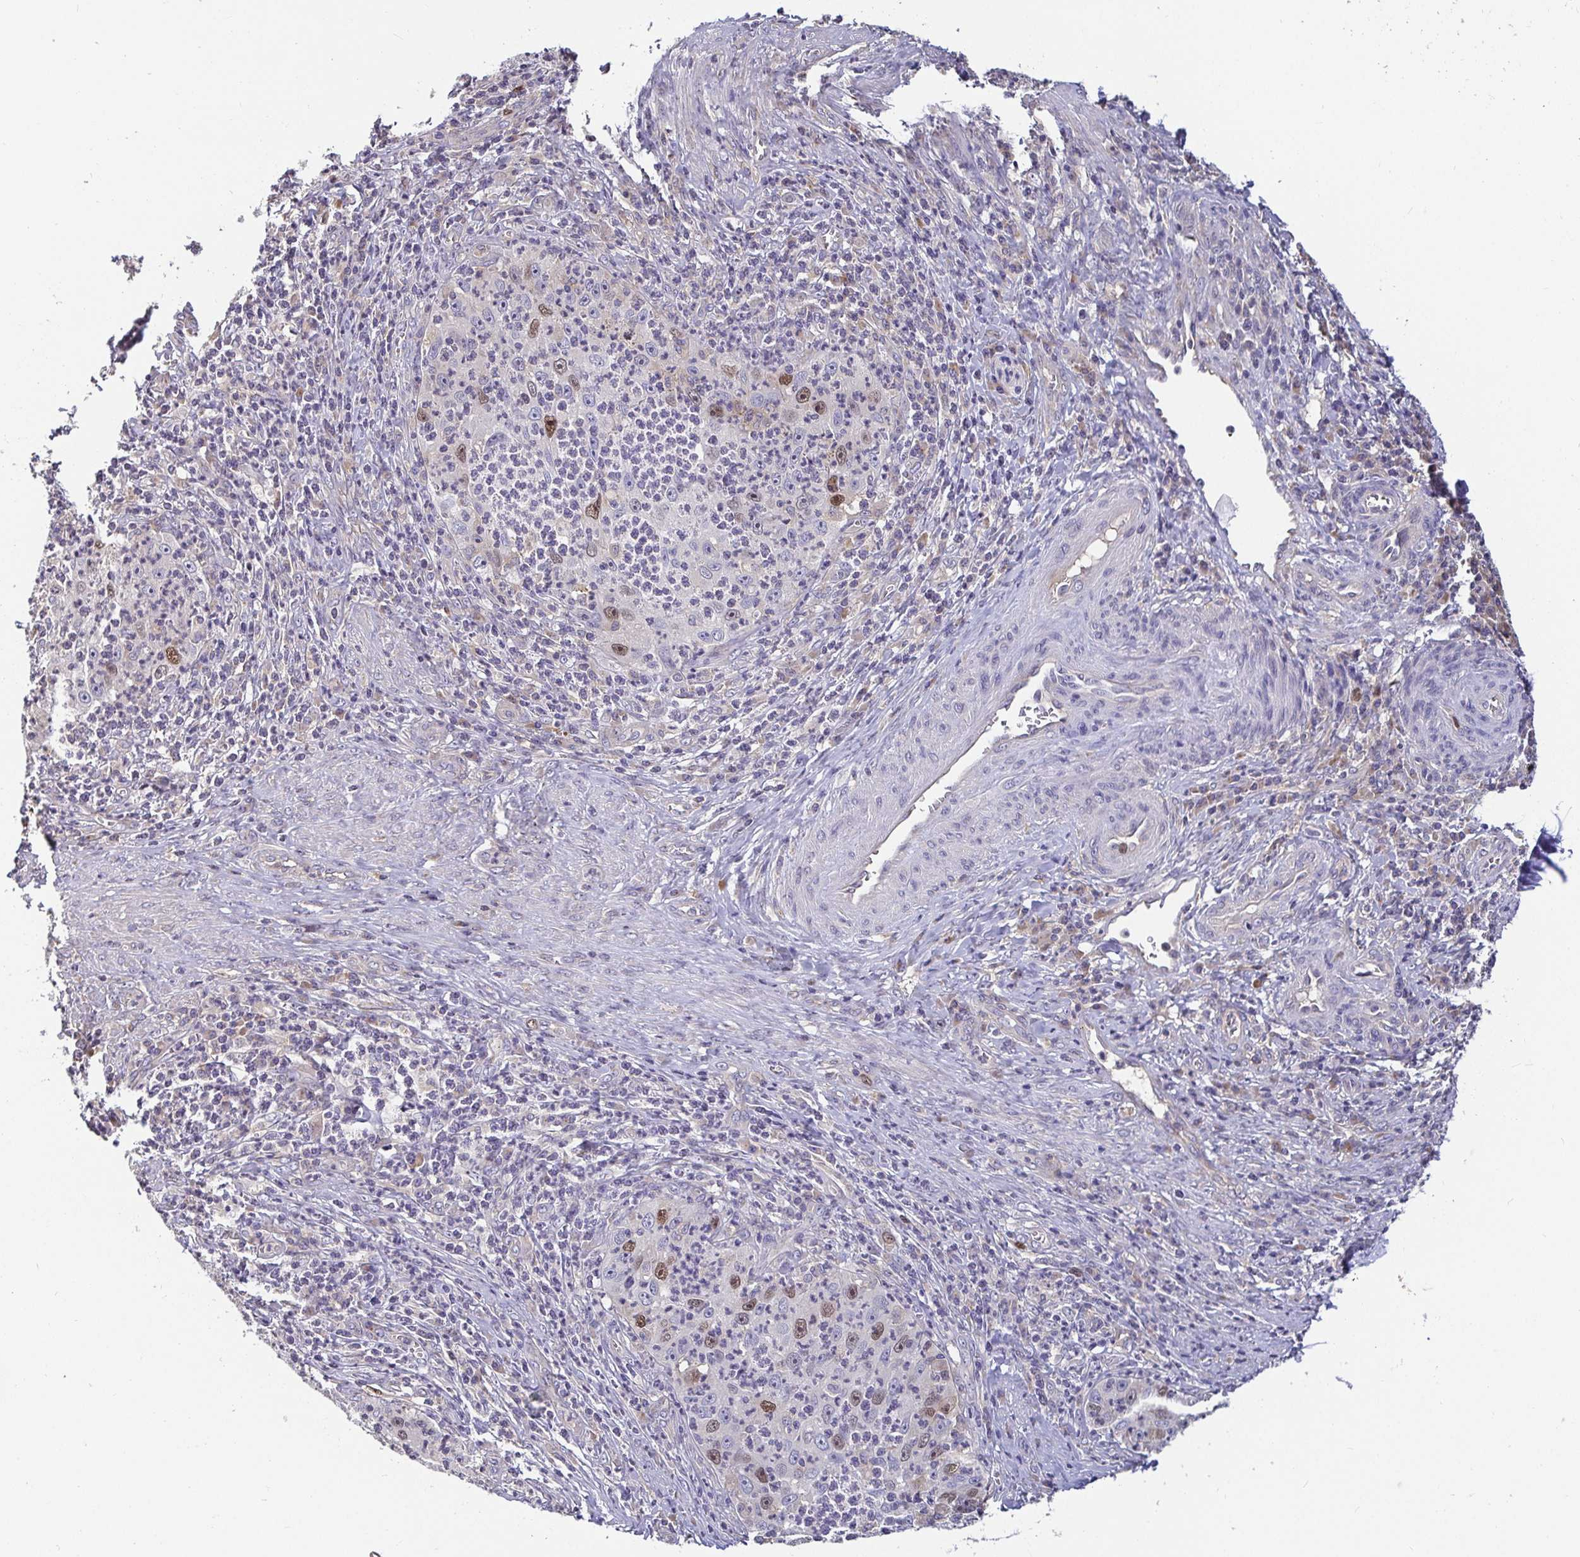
{"staining": {"intensity": "moderate", "quantity": "<25%", "location": "nuclear"}, "tissue": "cervical cancer", "cell_type": "Tumor cells", "image_type": "cancer", "snomed": [{"axis": "morphology", "description": "Squamous cell carcinoma, NOS"}, {"axis": "topography", "description": "Cervix"}], "caption": "The immunohistochemical stain labels moderate nuclear expression in tumor cells of cervical cancer tissue.", "gene": "ANLN", "patient": {"sex": "female", "age": 30}}